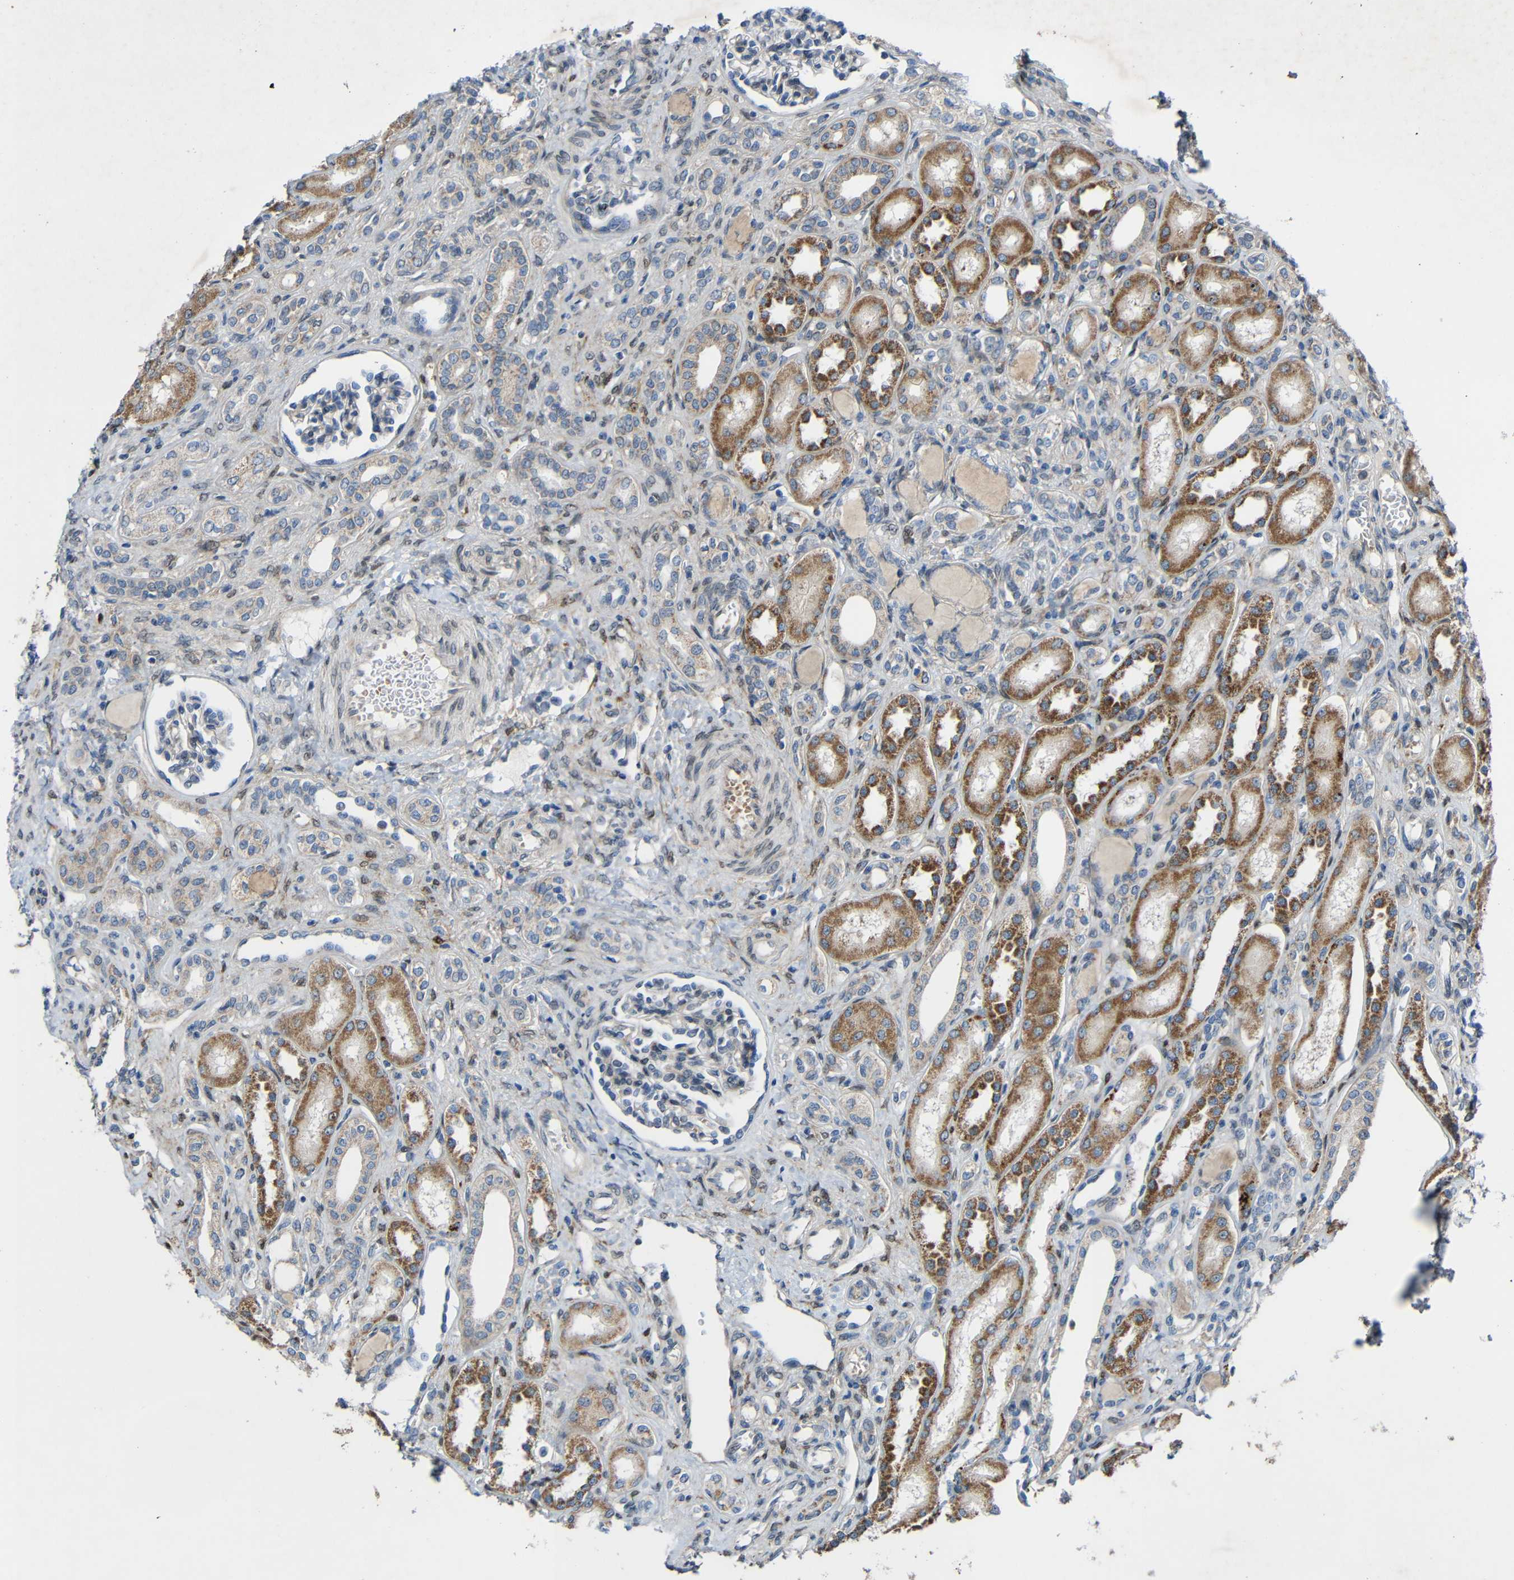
{"staining": {"intensity": "weak", "quantity": ">75%", "location": "cytoplasmic/membranous"}, "tissue": "kidney", "cell_type": "Cells in glomeruli", "image_type": "normal", "snomed": [{"axis": "morphology", "description": "Normal tissue, NOS"}, {"axis": "topography", "description": "Kidney"}], "caption": "The image reveals a brown stain indicating the presence of a protein in the cytoplasmic/membranous of cells in glomeruli in kidney. Nuclei are stained in blue.", "gene": "TMEM25", "patient": {"sex": "male", "age": 7}}